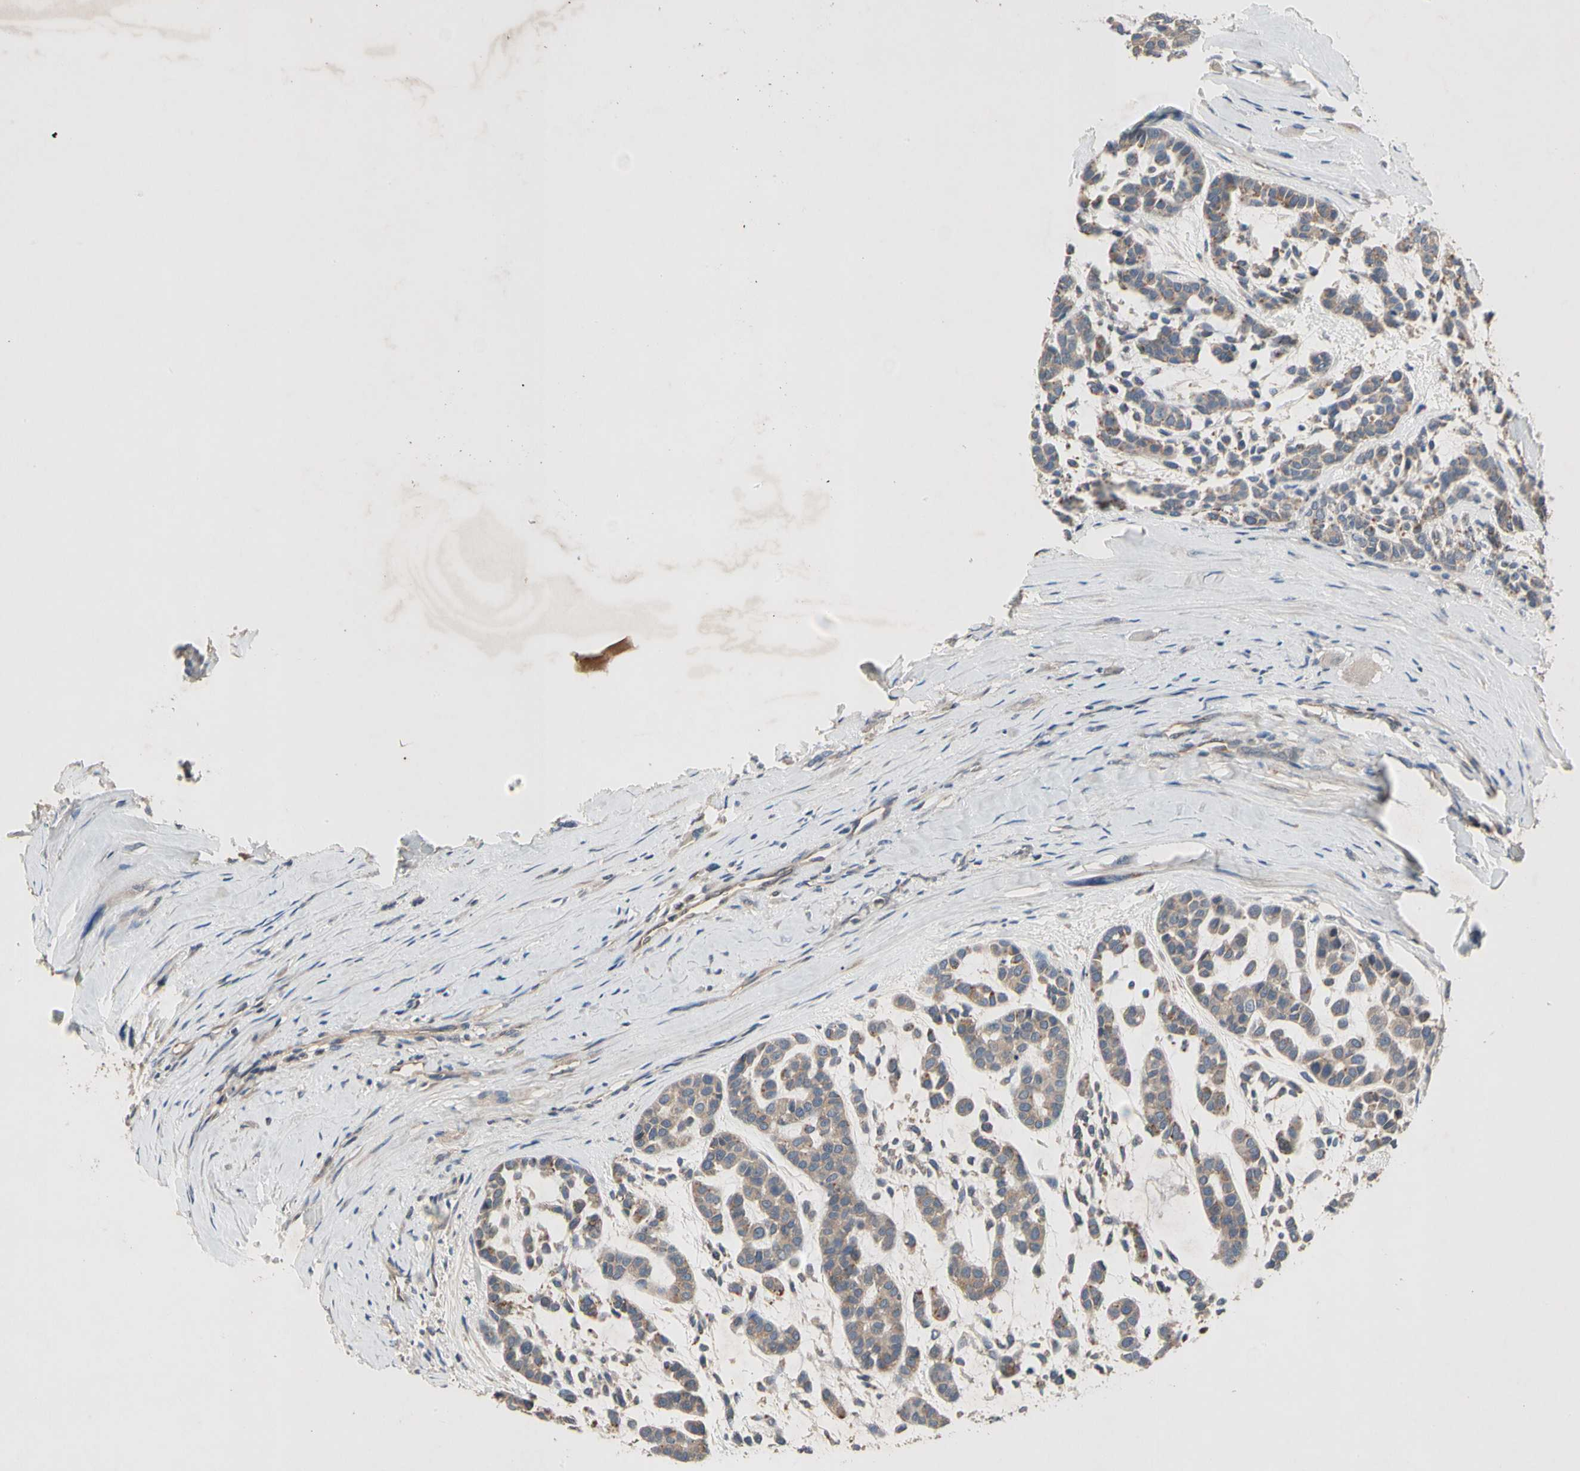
{"staining": {"intensity": "weak", "quantity": "25%-75%", "location": "cytoplasmic/membranous"}, "tissue": "head and neck cancer", "cell_type": "Tumor cells", "image_type": "cancer", "snomed": [{"axis": "morphology", "description": "Adenocarcinoma, NOS"}, {"axis": "morphology", "description": "Adenoma, NOS"}, {"axis": "topography", "description": "Head-Neck"}], "caption": "Brown immunohistochemical staining in human head and neck cancer demonstrates weak cytoplasmic/membranous expression in approximately 25%-75% of tumor cells. The protein of interest is shown in brown color, while the nuclei are stained blue.", "gene": "CRTAC1", "patient": {"sex": "female", "age": 55}}